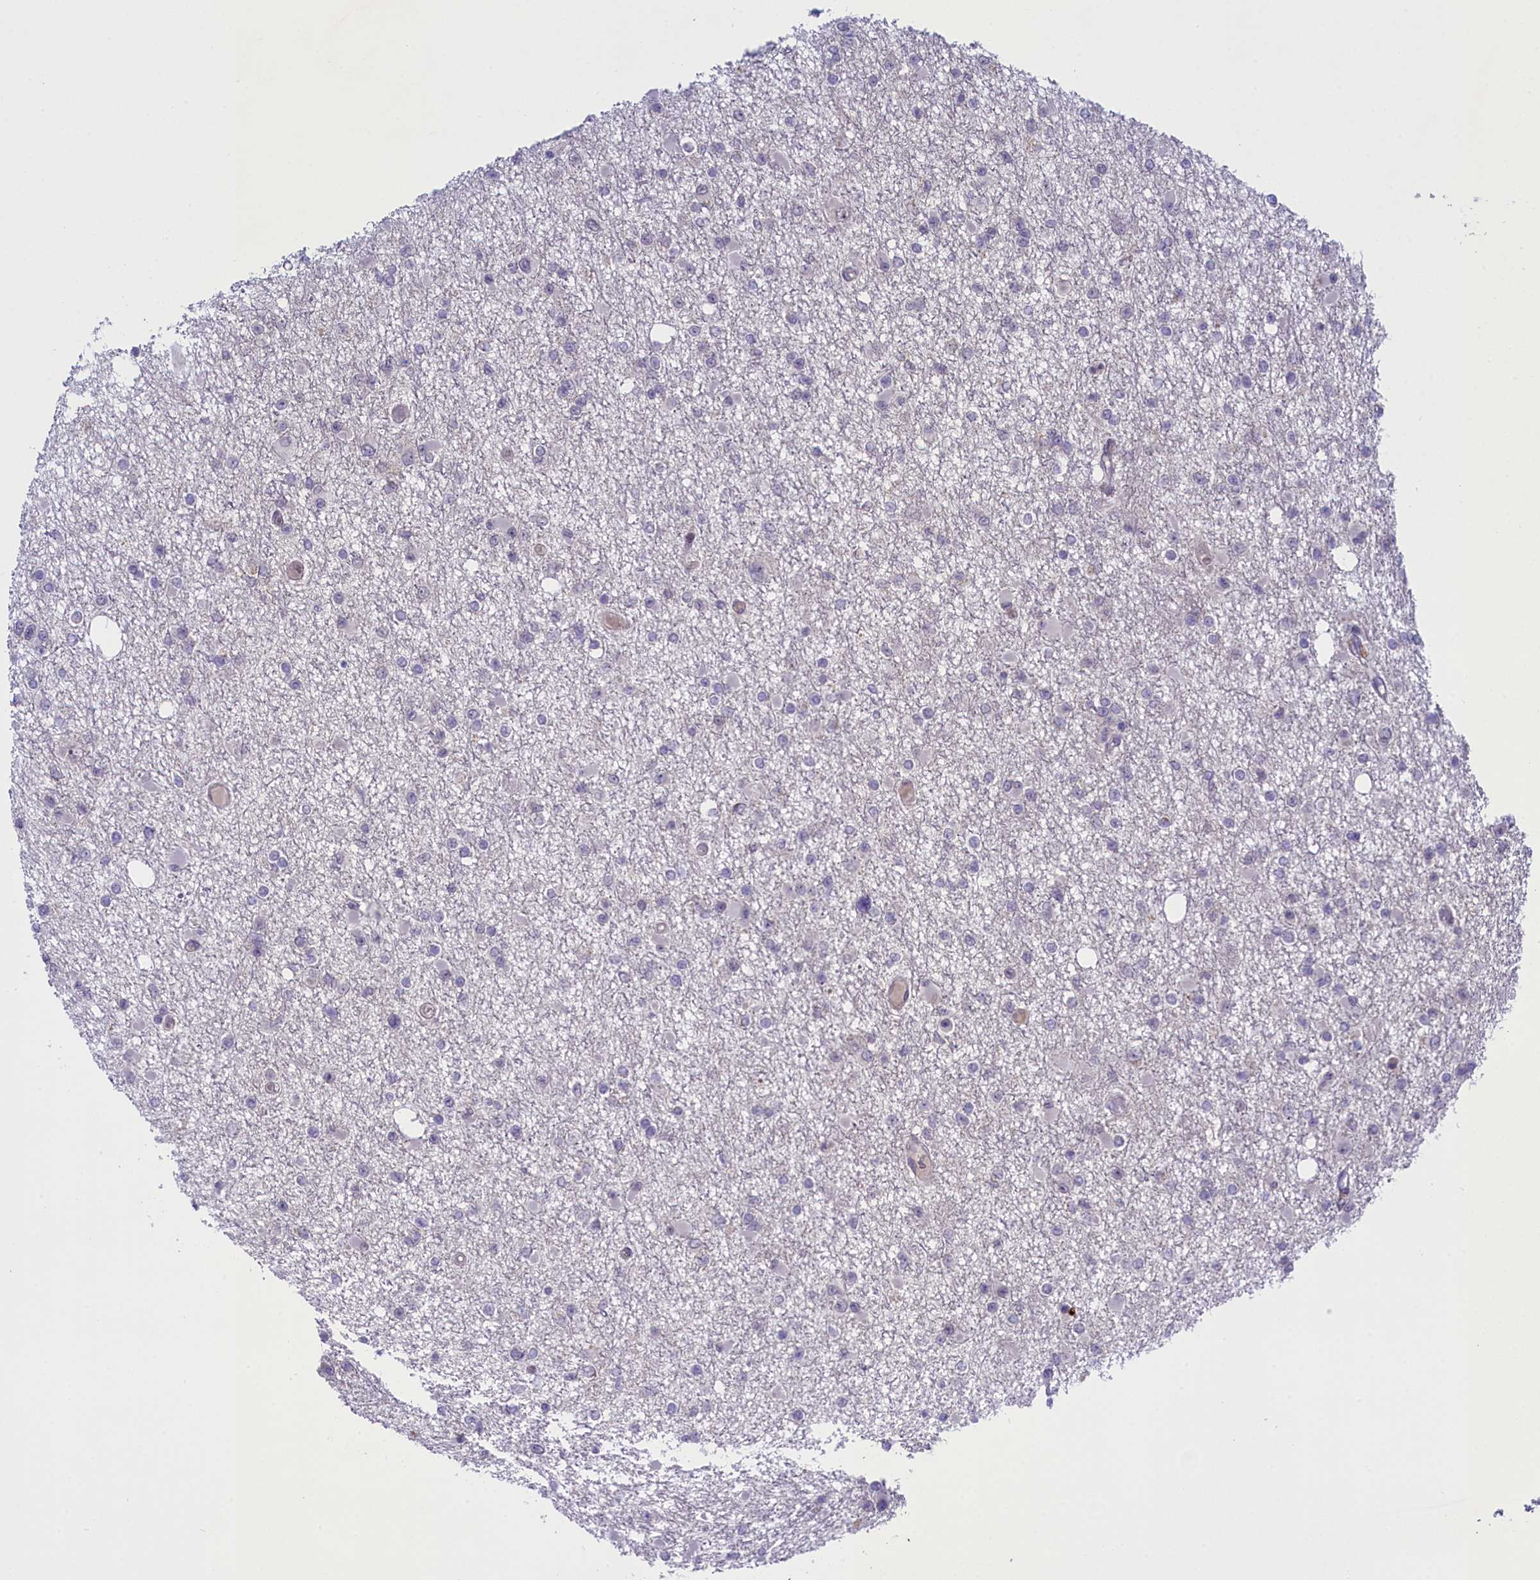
{"staining": {"intensity": "negative", "quantity": "none", "location": "none"}, "tissue": "glioma", "cell_type": "Tumor cells", "image_type": "cancer", "snomed": [{"axis": "morphology", "description": "Glioma, malignant, Low grade"}, {"axis": "topography", "description": "Brain"}], "caption": "The micrograph displays no significant expression in tumor cells of low-grade glioma (malignant). Nuclei are stained in blue.", "gene": "CCL23", "patient": {"sex": "female", "age": 22}}